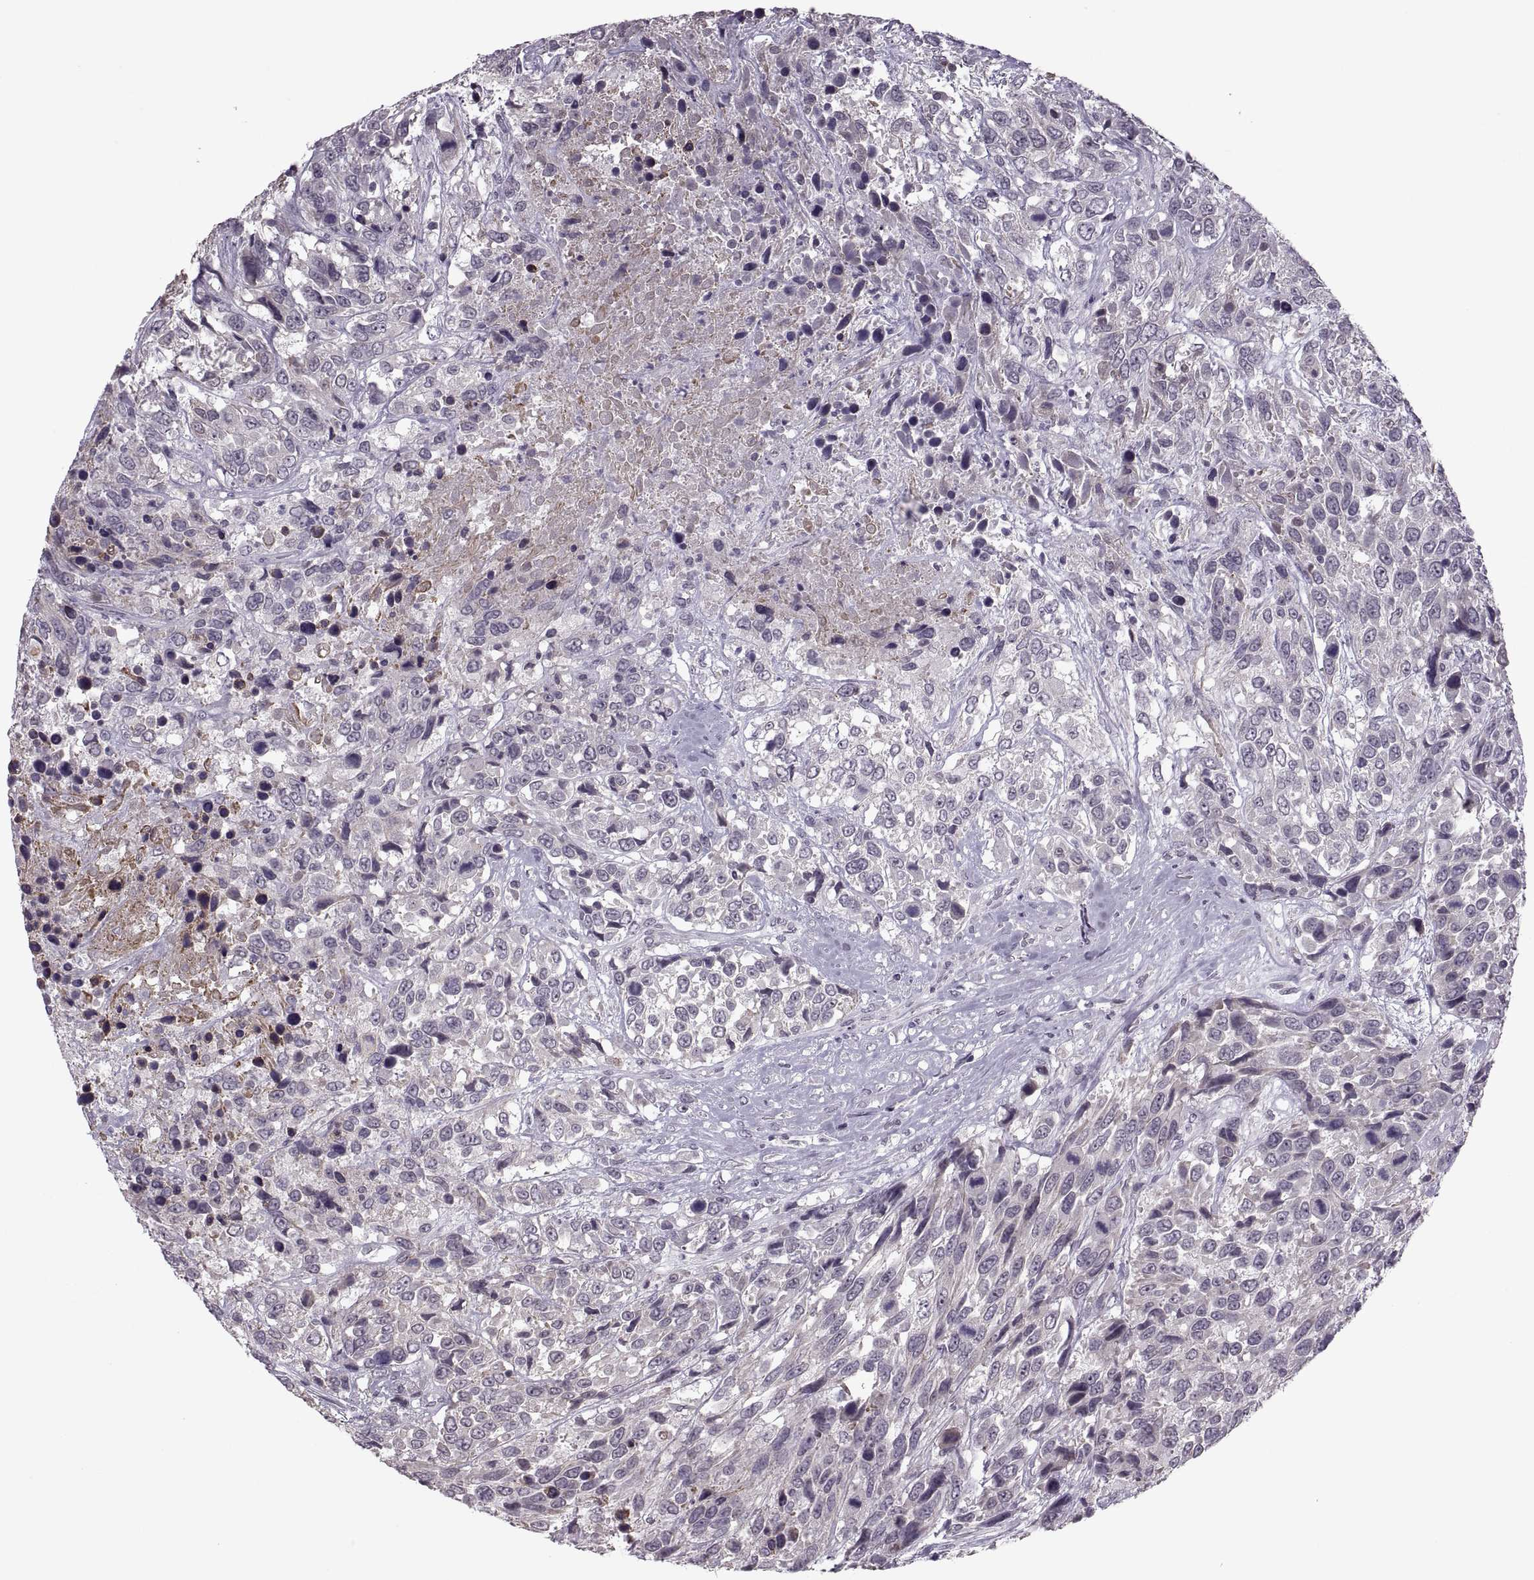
{"staining": {"intensity": "negative", "quantity": "none", "location": "none"}, "tissue": "urothelial cancer", "cell_type": "Tumor cells", "image_type": "cancer", "snomed": [{"axis": "morphology", "description": "Urothelial carcinoma, High grade"}, {"axis": "topography", "description": "Urinary bladder"}], "caption": "A histopathology image of high-grade urothelial carcinoma stained for a protein exhibits no brown staining in tumor cells. (Stains: DAB (3,3'-diaminobenzidine) IHC with hematoxylin counter stain, Microscopy: brightfield microscopy at high magnification).", "gene": "MGAT4D", "patient": {"sex": "female", "age": 70}}